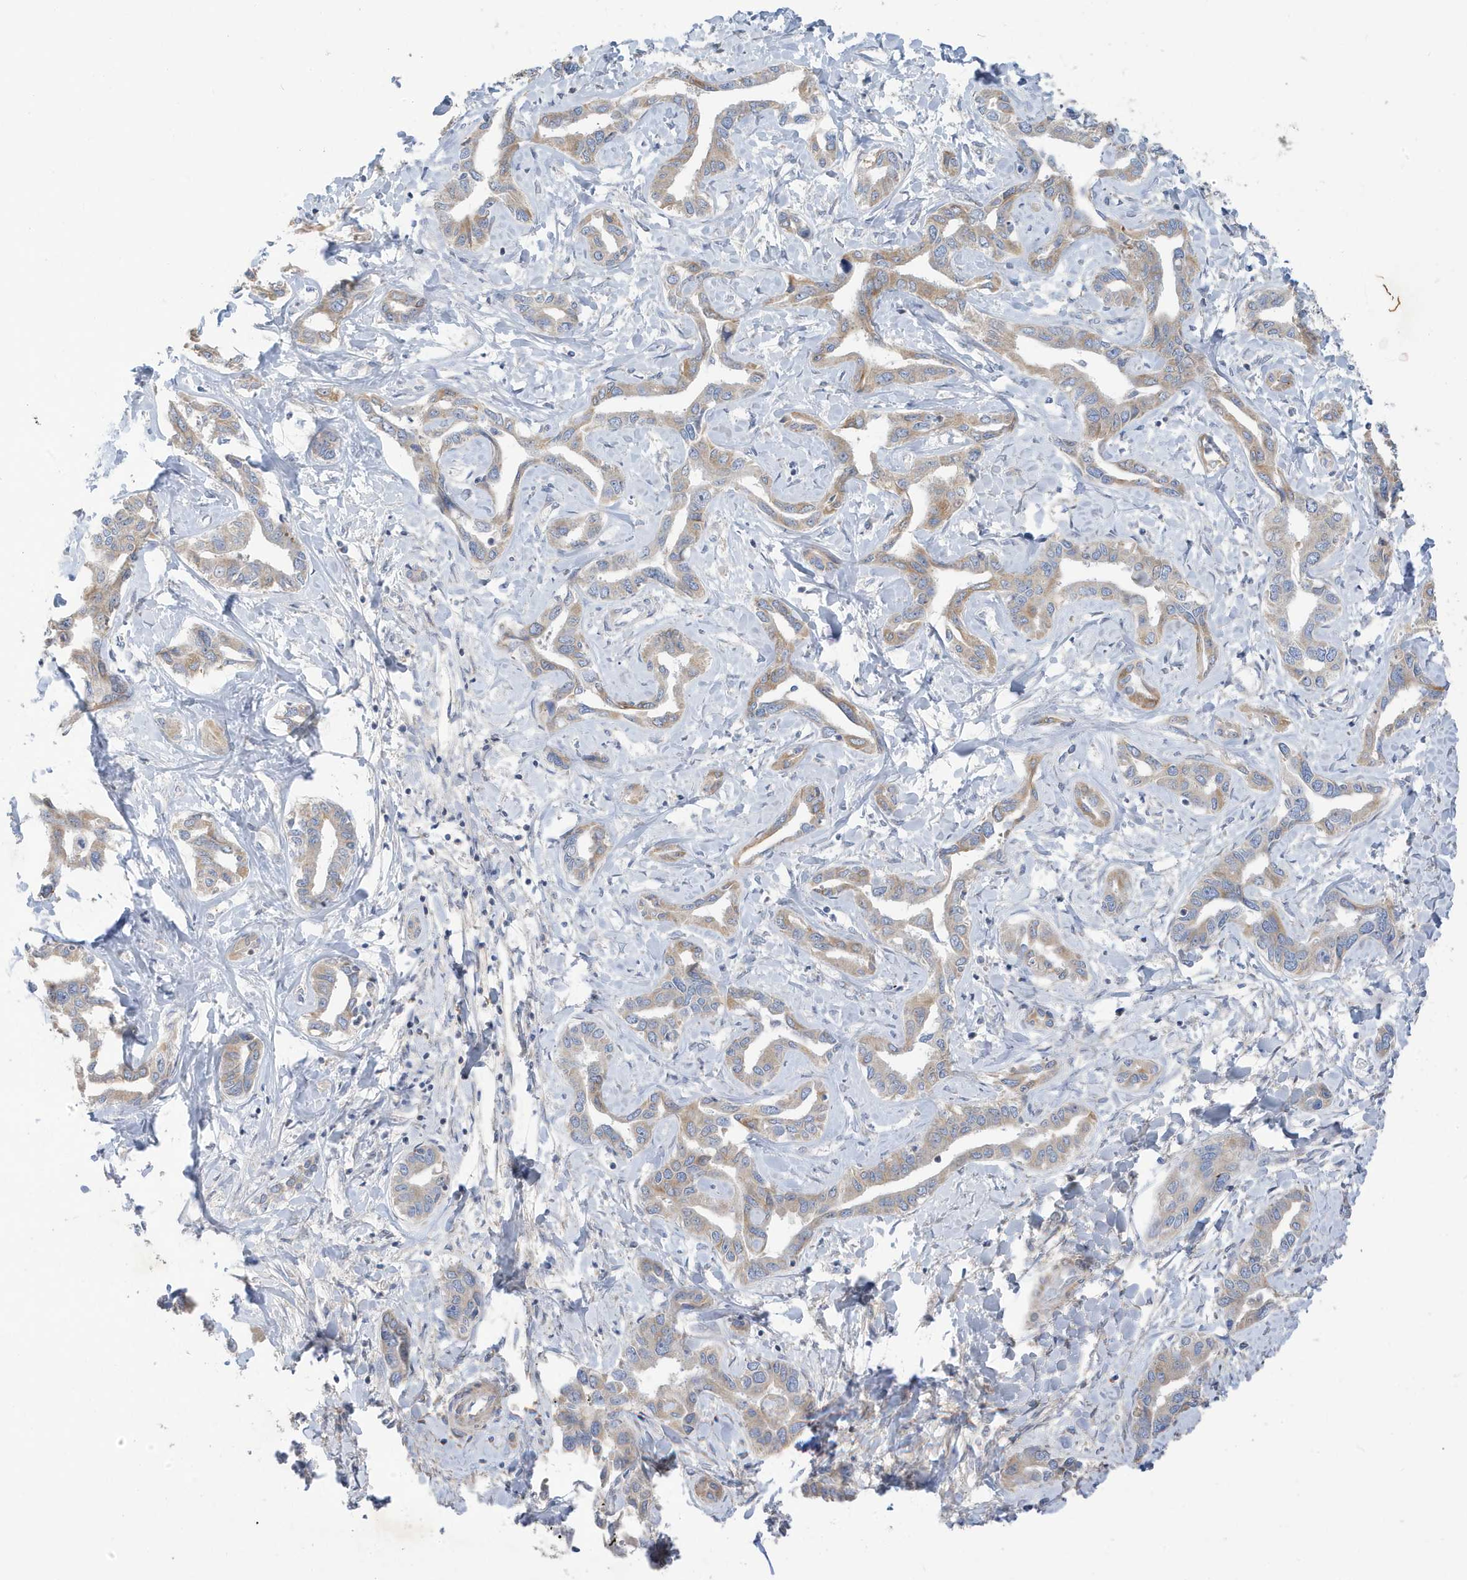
{"staining": {"intensity": "moderate", "quantity": "25%-75%", "location": "cytoplasmic/membranous"}, "tissue": "liver cancer", "cell_type": "Tumor cells", "image_type": "cancer", "snomed": [{"axis": "morphology", "description": "Cholangiocarcinoma"}, {"axis": "topography", "description": "Liver"}], "caption": "A high-resolution micrograph shows IHC staining of liver cancer (cholangiocarcinoma), which reveals moderate cytoplasmic/membranous staining in about 25%-75% of tumor cells.", "gene": "ATP13A5", "patient": {"sex": "male", "age": 59}}